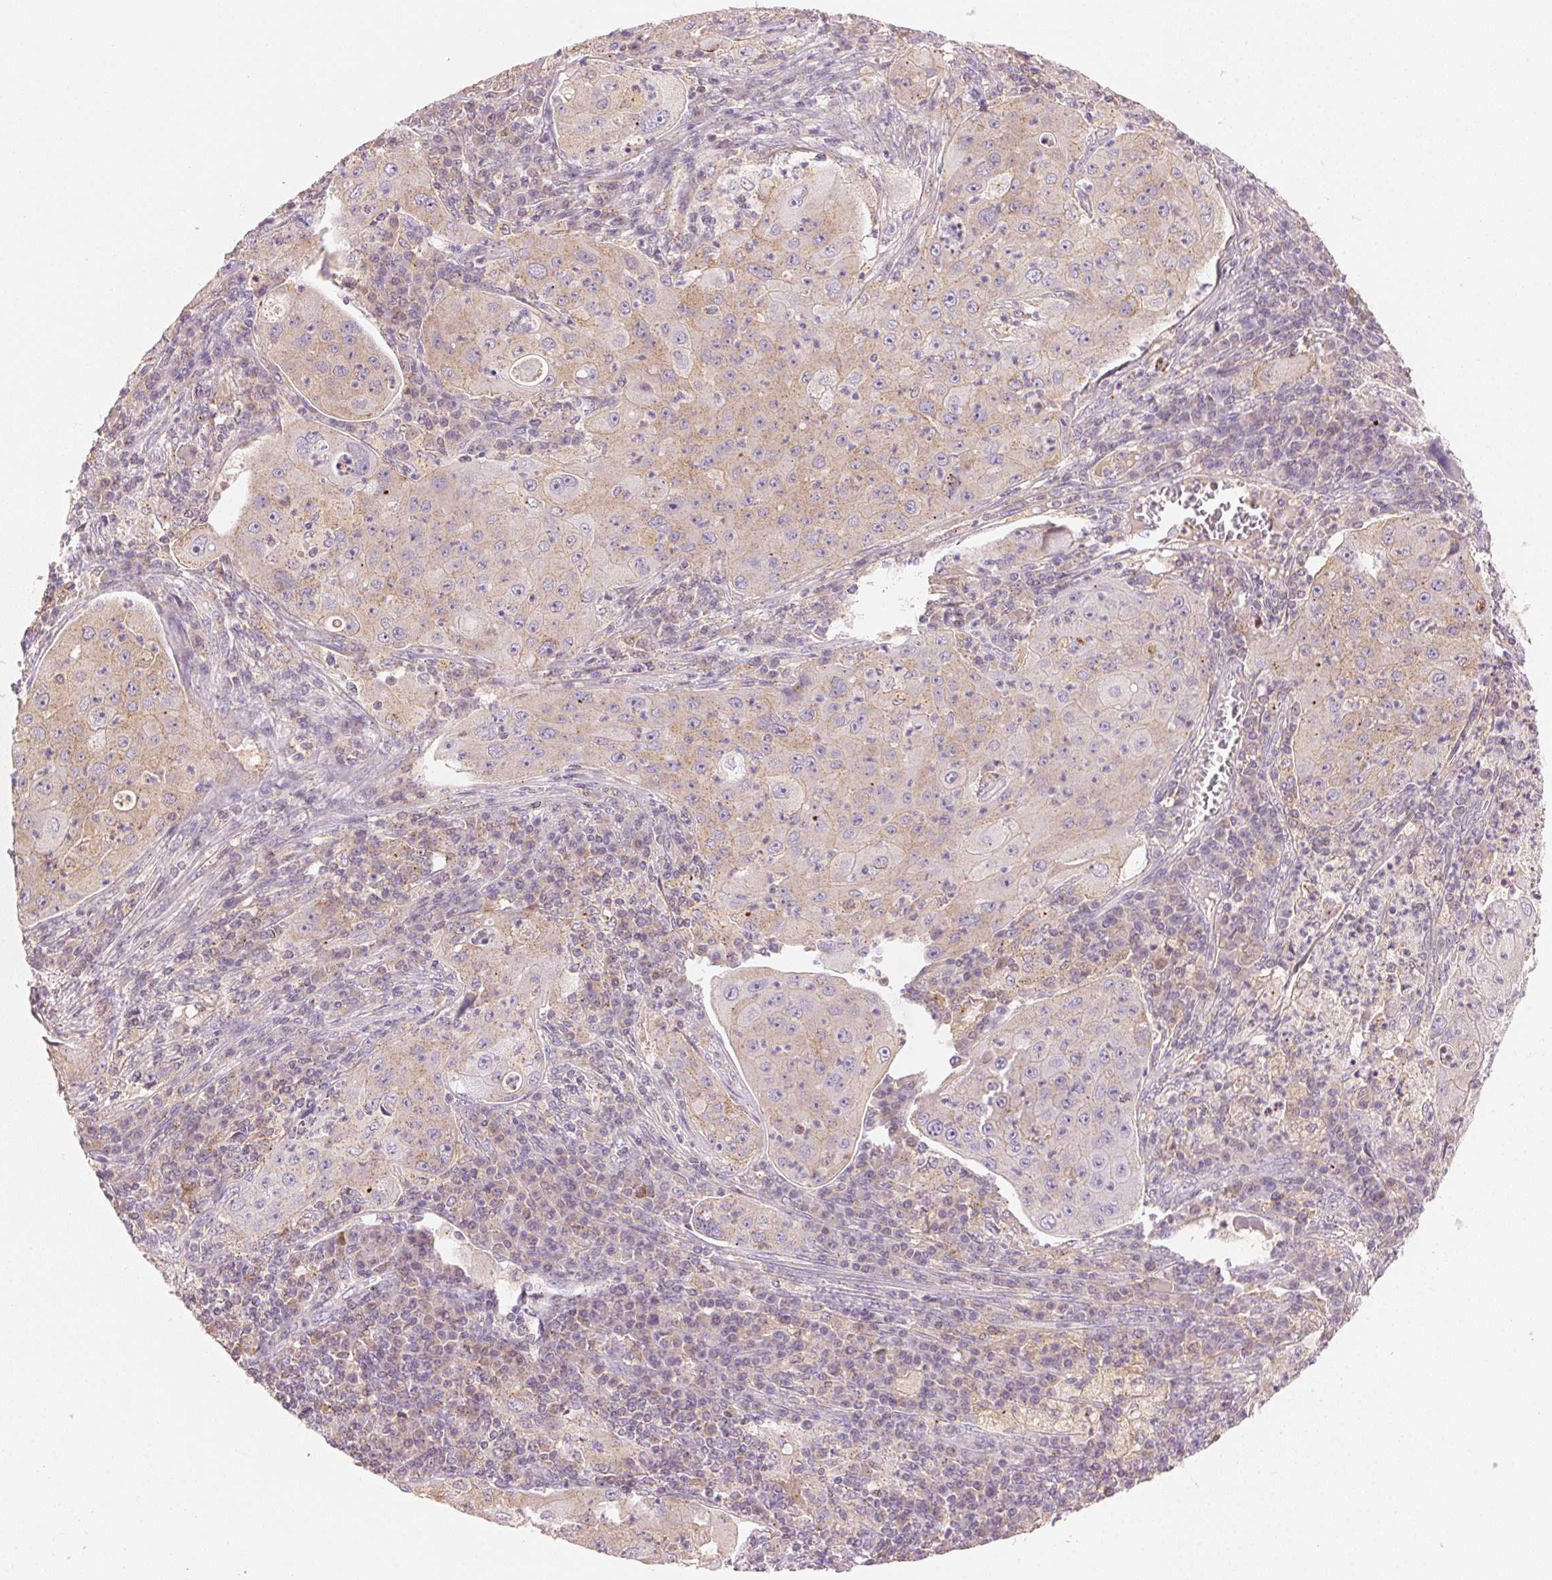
{"staining": {"intensity": "weak", "quantity": "25%-75%", "location": "cytoplasmic/membranous"}, "tissue": "lung cancer", "cell_type": "Tumor cells", "image_type": "cancer", "snomed": [{"axis": "morphology", "description": "Squamous cell carcinoma, NOS"}, {"axis": "topography", "description": "Lung"}], "caption": "A brown stain shows weak cytoplasmic/membranous staining of a protein in squamous cell carcinoma (lung) tumor cells.", "gene": "HOXB13", "patient": {"sex": "female", "age": 59}}